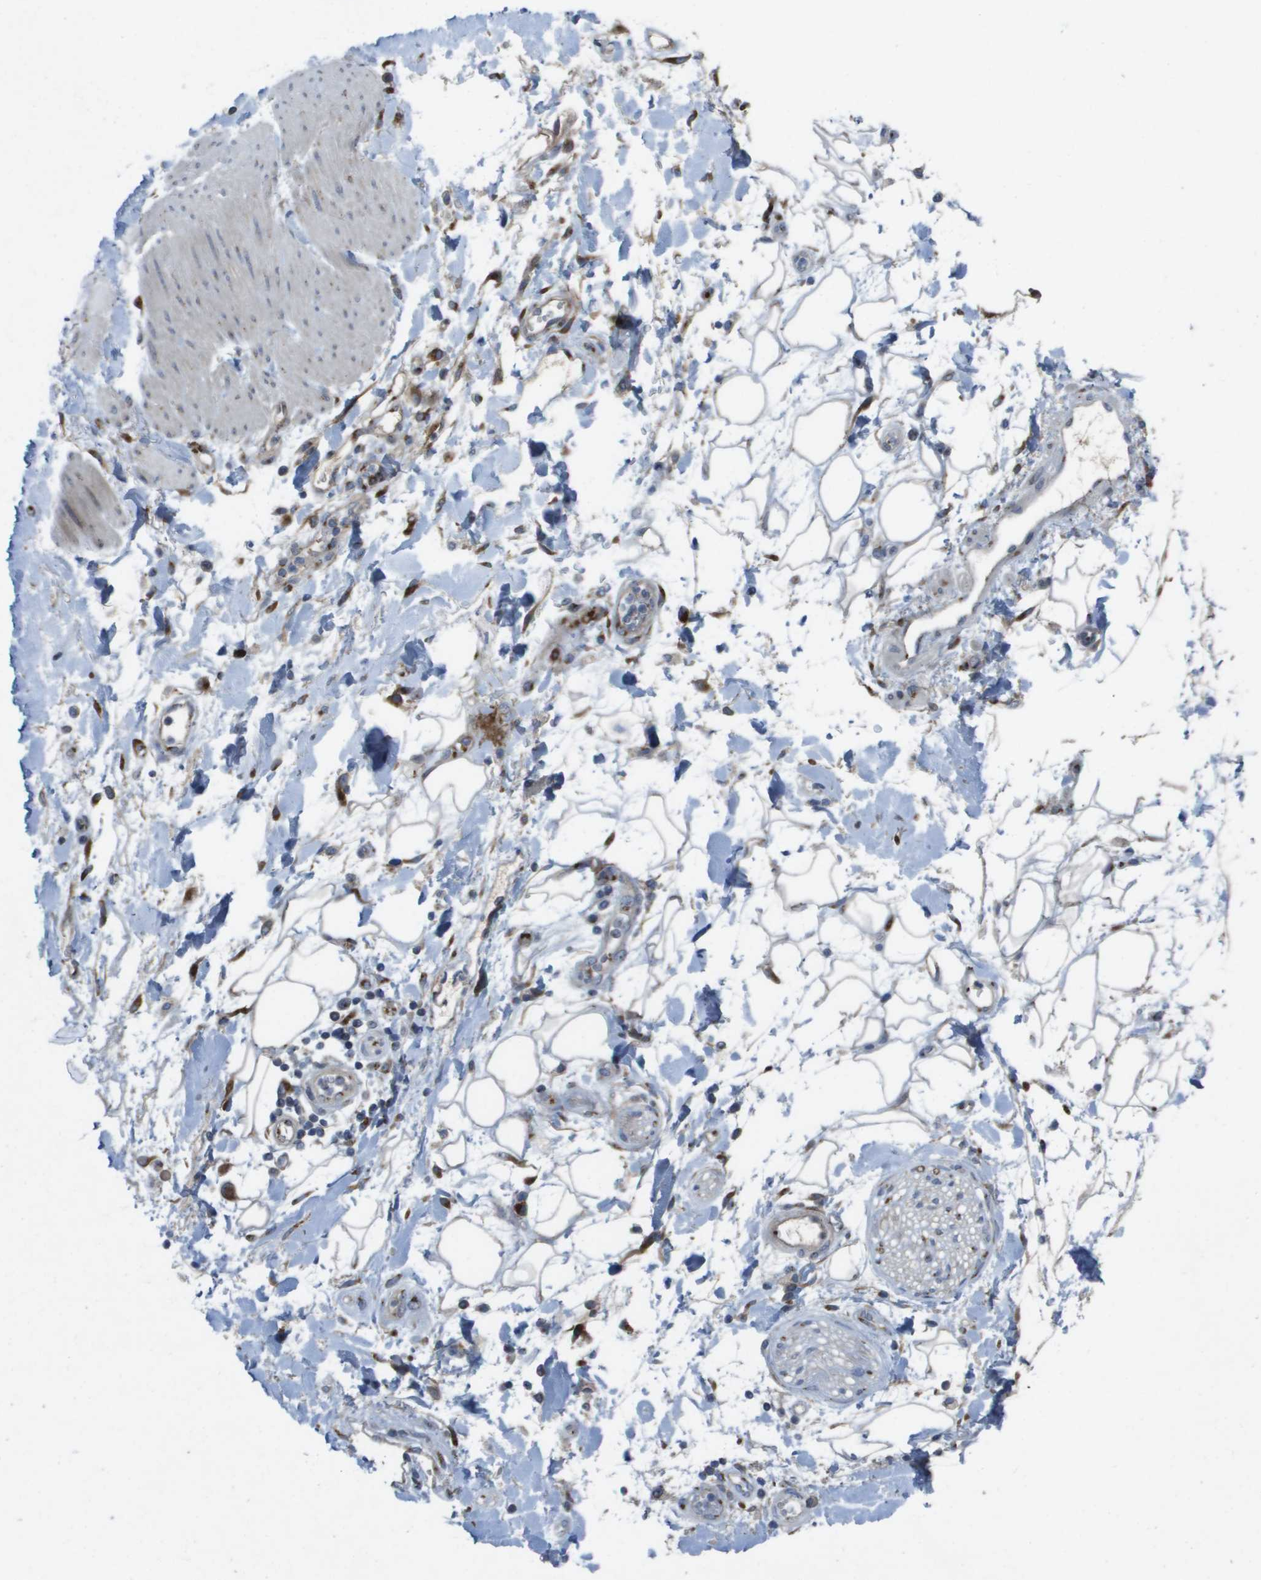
{"staining": {"intensity": "negative", "quantity": "none", "location": "none"}, "tissue": "adipose tissue", "cell_type": "Adipocytes", "image_type": "normal", "snomed": [{"axis": "morphology", "description": "Normal tissue, NOS"}, {"axis": "morphology", "description": "Adenocarcinoma, NOS"}, {"axis": "topography", "description": "Duodenum"}, {"axis": "topography", "description": "Peripheral nerve tissue"}], "caption": "This micrograph is of normal adipose tissue stained with immunohistochemistry (IHC) to label a protein in brown with the nuclei are counter-stained blue. There is no positivity in adipocytes.", "gene": "QSOX2", "patient": {"sex": "female", "age": 60}}